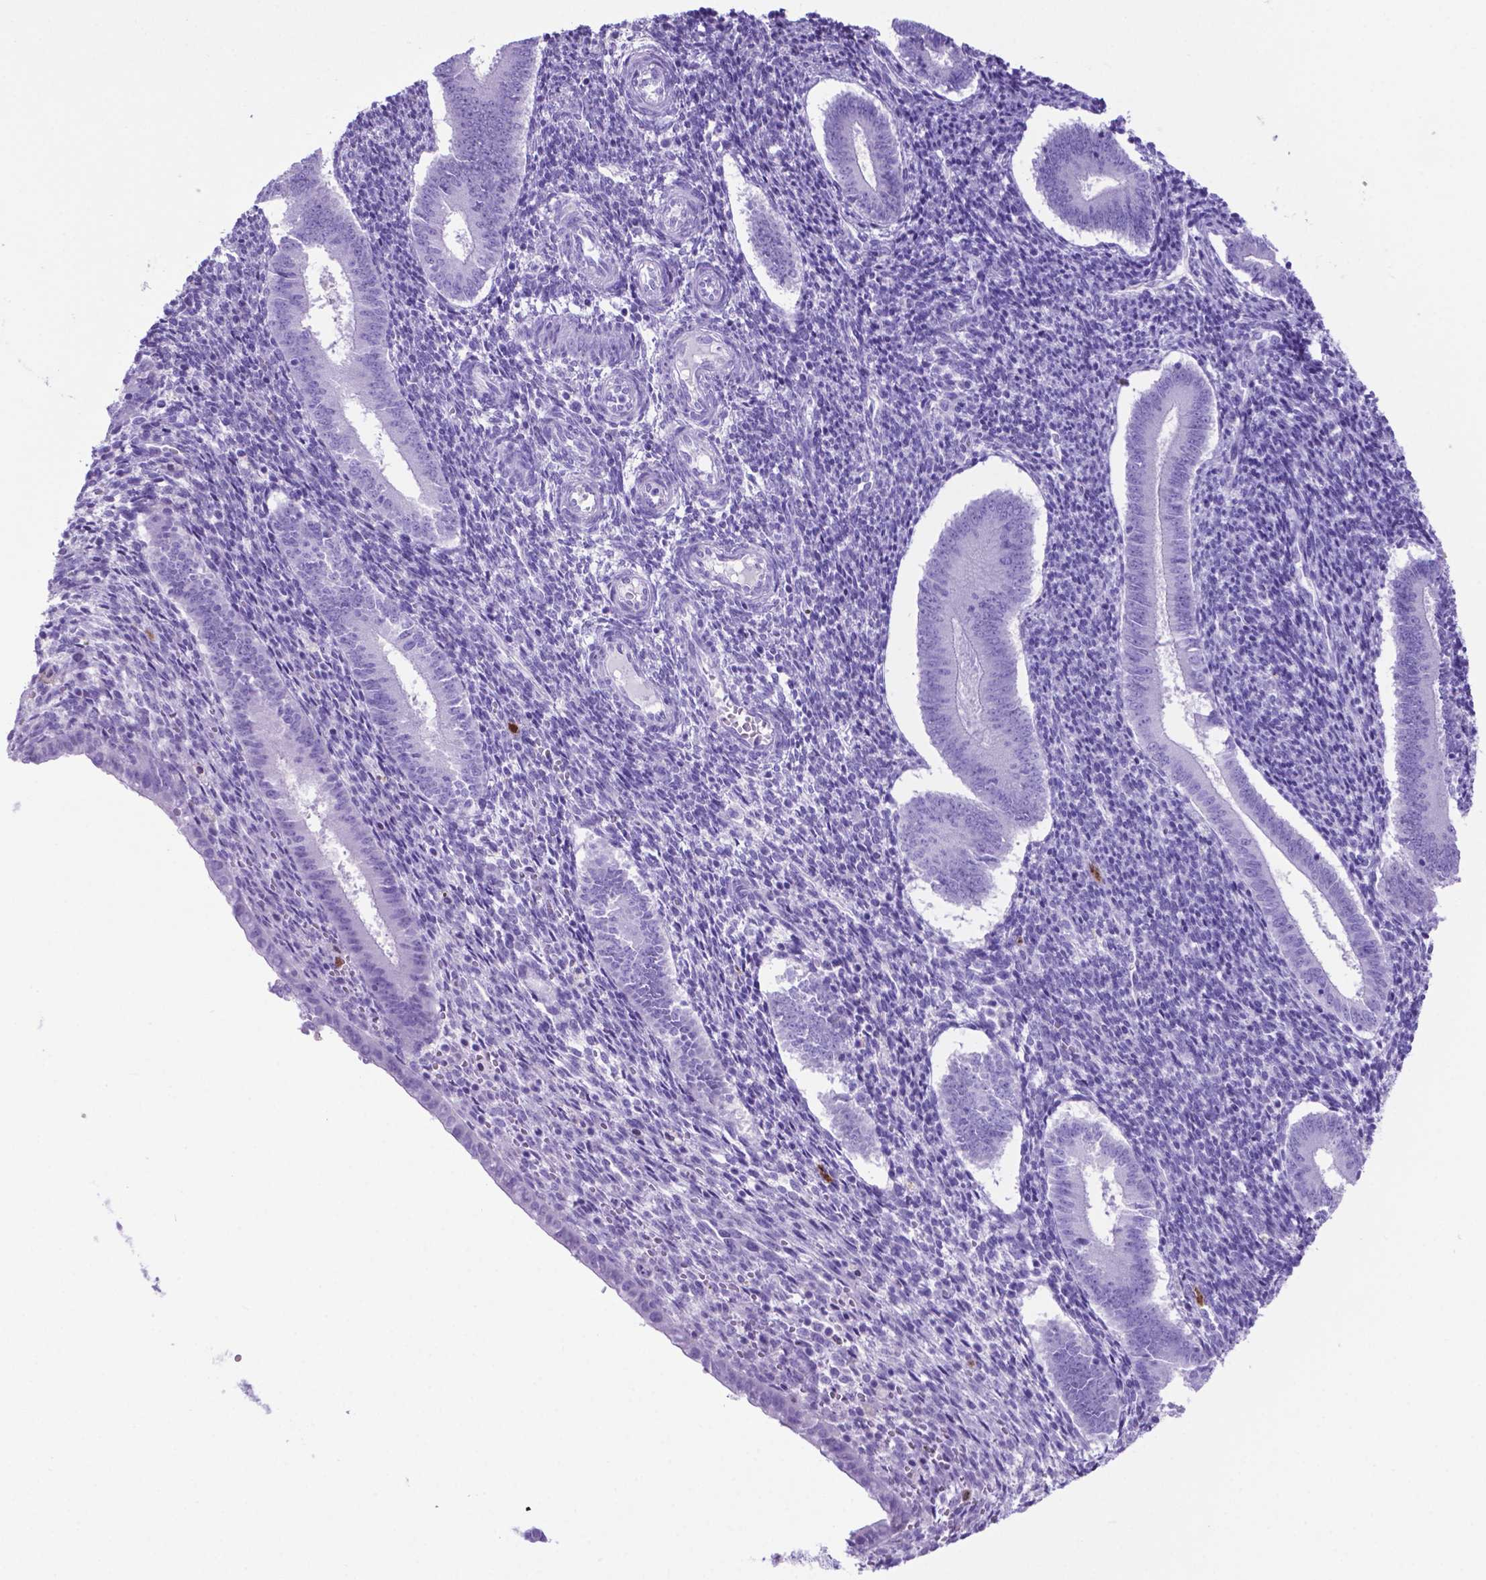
{"staining": {"intensity": "negative", "quantity": "none", "location": "none"}, "tissue": "endometrium", "cell_type": "Cells in endometrial stroma", "image_type": "normal", "snomed": [{"axis": "morphology", "description": "Normal tissue, NOS"}, {"axis": "topography", "description": "Endometrium"}], "caption": "A high-resolution histopathology image shows immunohistochemistry staining of normal endometrium, which demonstrates no significant positivity in cells in endometrial stroma. (DAB (3,3'-diaminobenzidine) immunohistochemistry (IHC) with hematoxylin counter stain).", "gene": "LZTR1", "patient": {"sex": "female", "age": 25}}